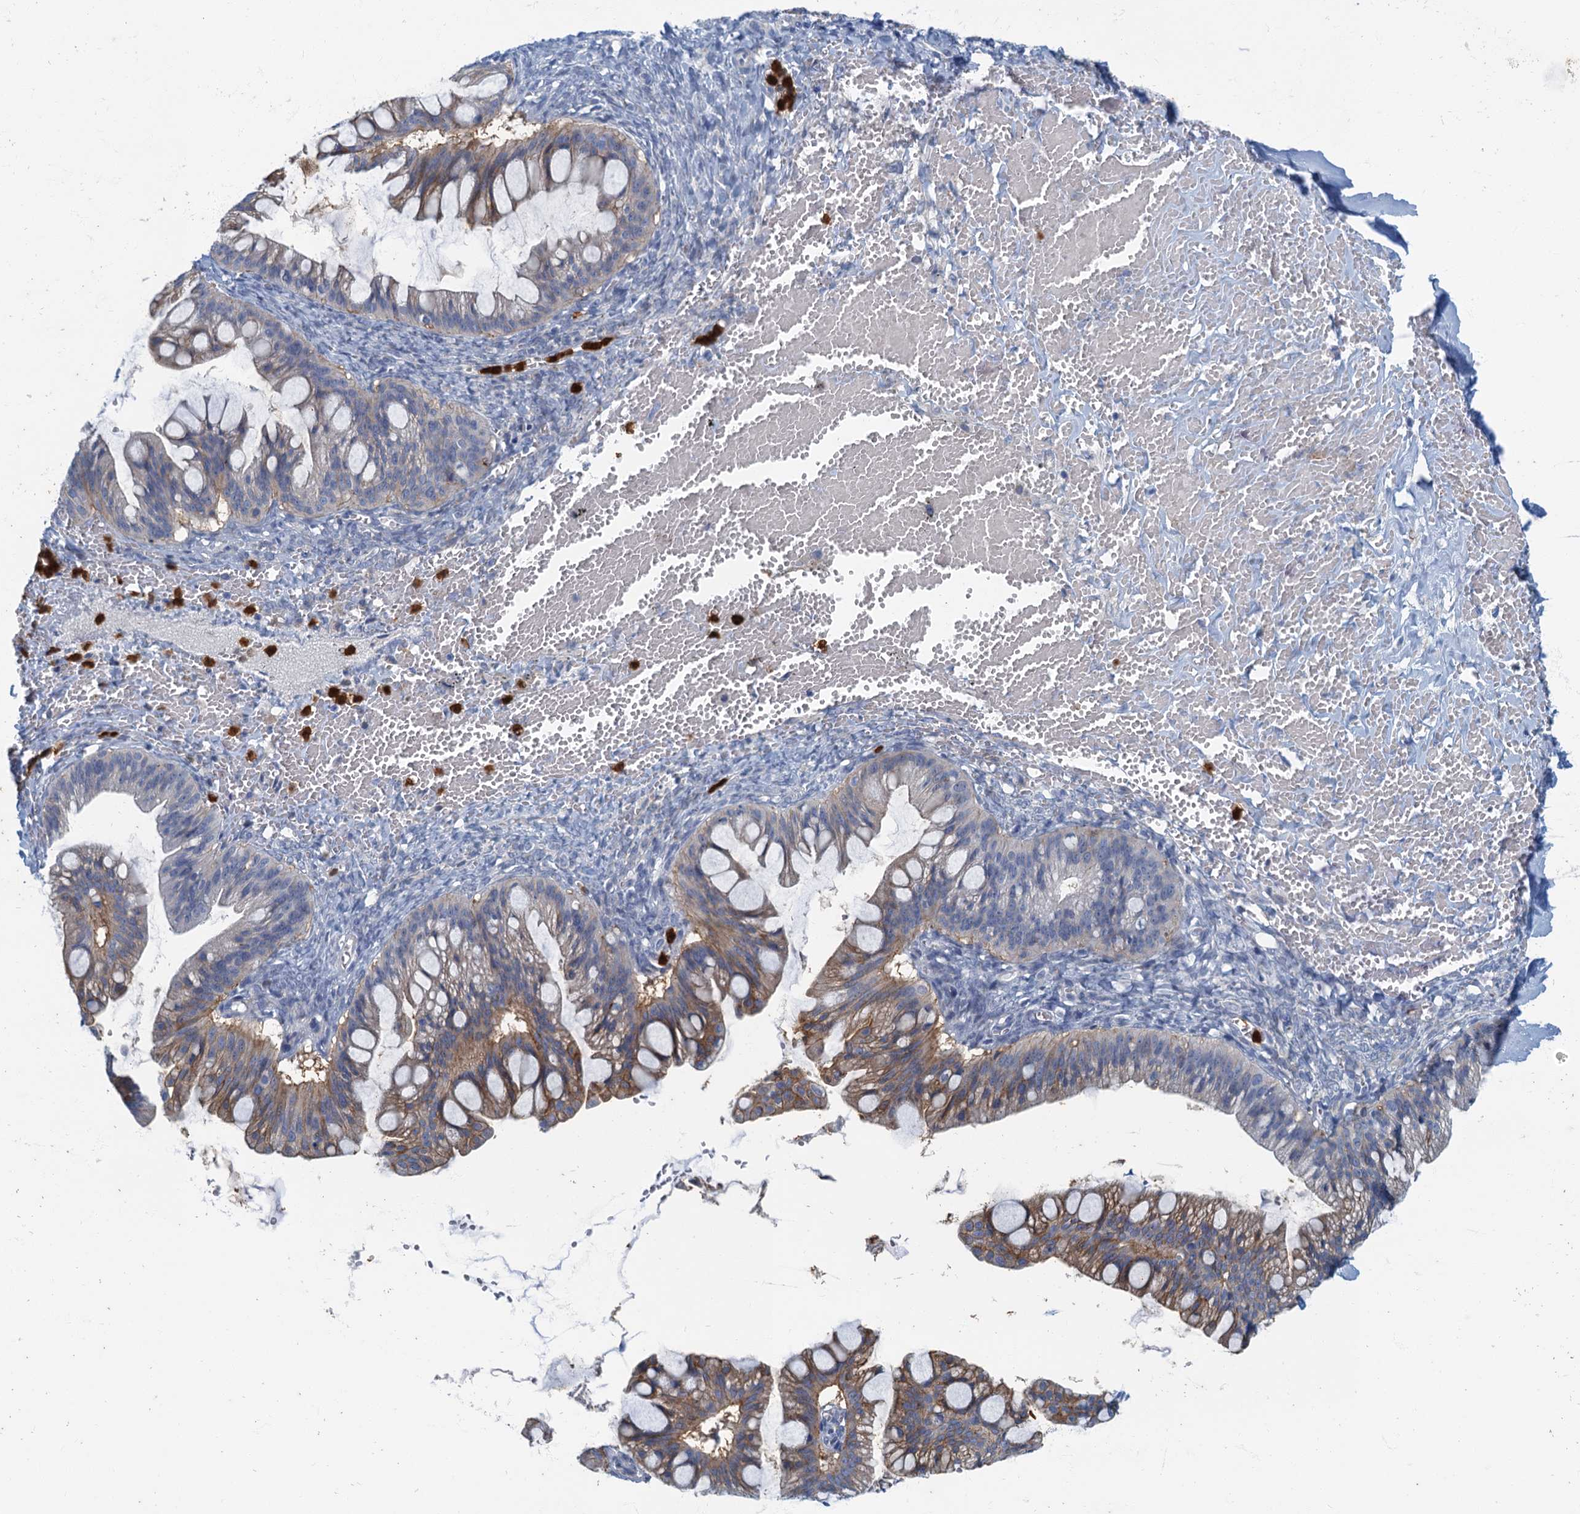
{"staining": {"intensity": "moderate", "quantity": "25%-75%", "location": "cytoplasmic/membranous"}, "tissue": "ovarian cancer", "cell_type": "Tumor cells", "image_type": "cancer", "snomed": [{"axis": "morphology", "description": "Cystadenocarcinoma, mucinous, NOS"}, {"axis": "topography", "description": "Ovary"}], "caption": "Immunohistochemistry (IHC) photomicrograph of ovarian mucinous cystadenocarcinoma stained for a protein (brown), which reveals medium levels of moderate cytoplasmic/membranous staining in approximately 25%-75% of tumor cells.", "gene": "ANKDD1A", "patient": {"sex": "female", "age": 73}}